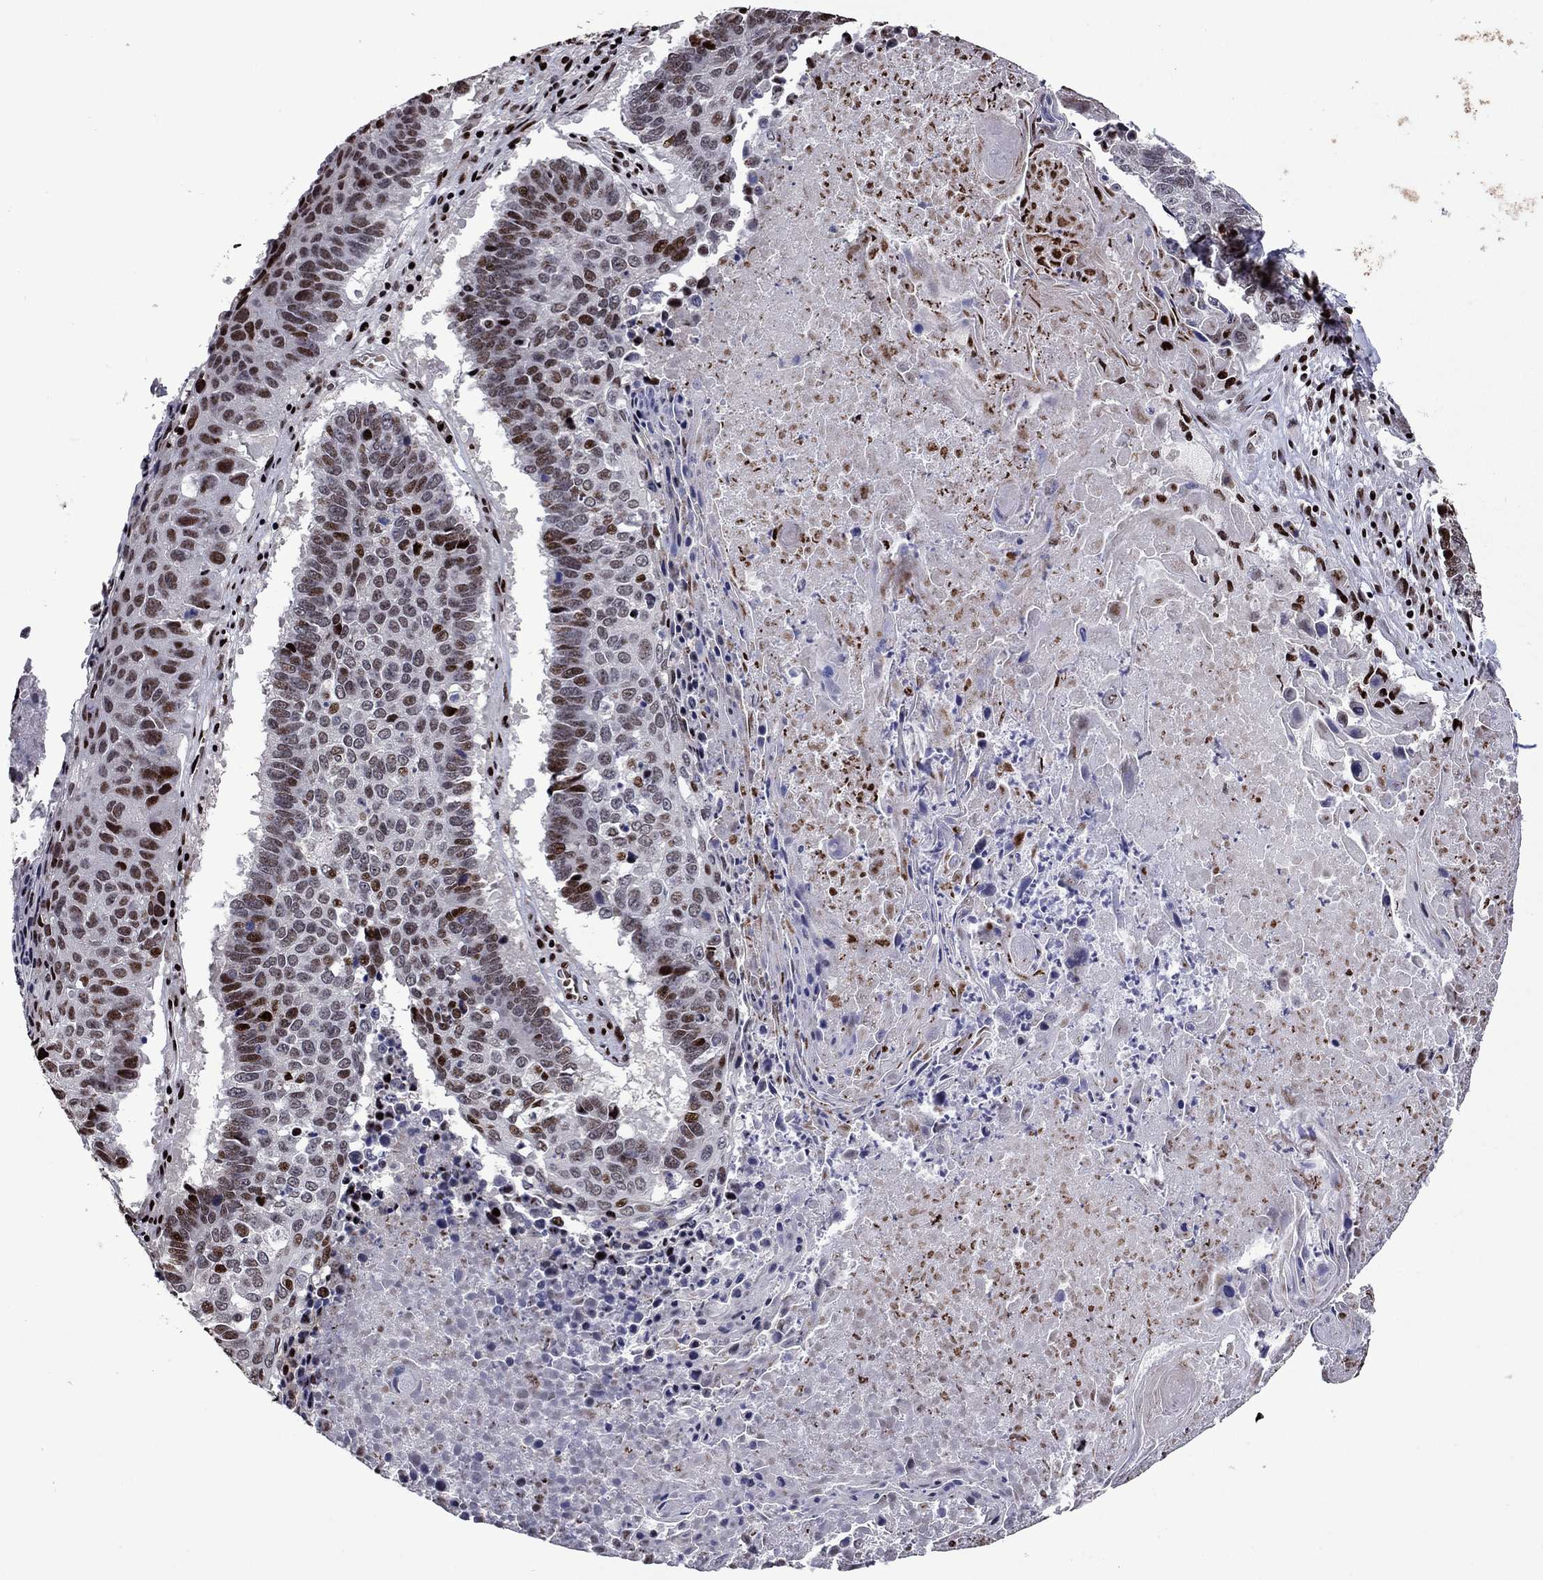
{"staining": {"intensity": "strong", "quantity": "<25%", "location": "nuclear"}, "tissue": "lung cancer", "cell_type": "Tumor cells", "image_type": "cancer", "snomed": [{"axis": "morphology", "description": "Squamous cell carcinoma, NOS"}, {"axis": "topography", "description": "Lung"}], "caption": "Human lung cancer (squamous cell carcinoma) stained with a brown dye displays strong nuclear positive expression in approximately <25% of tumor cells.", "gene": "LIMK1", "patient": {"sex": "male", "age": 73}}